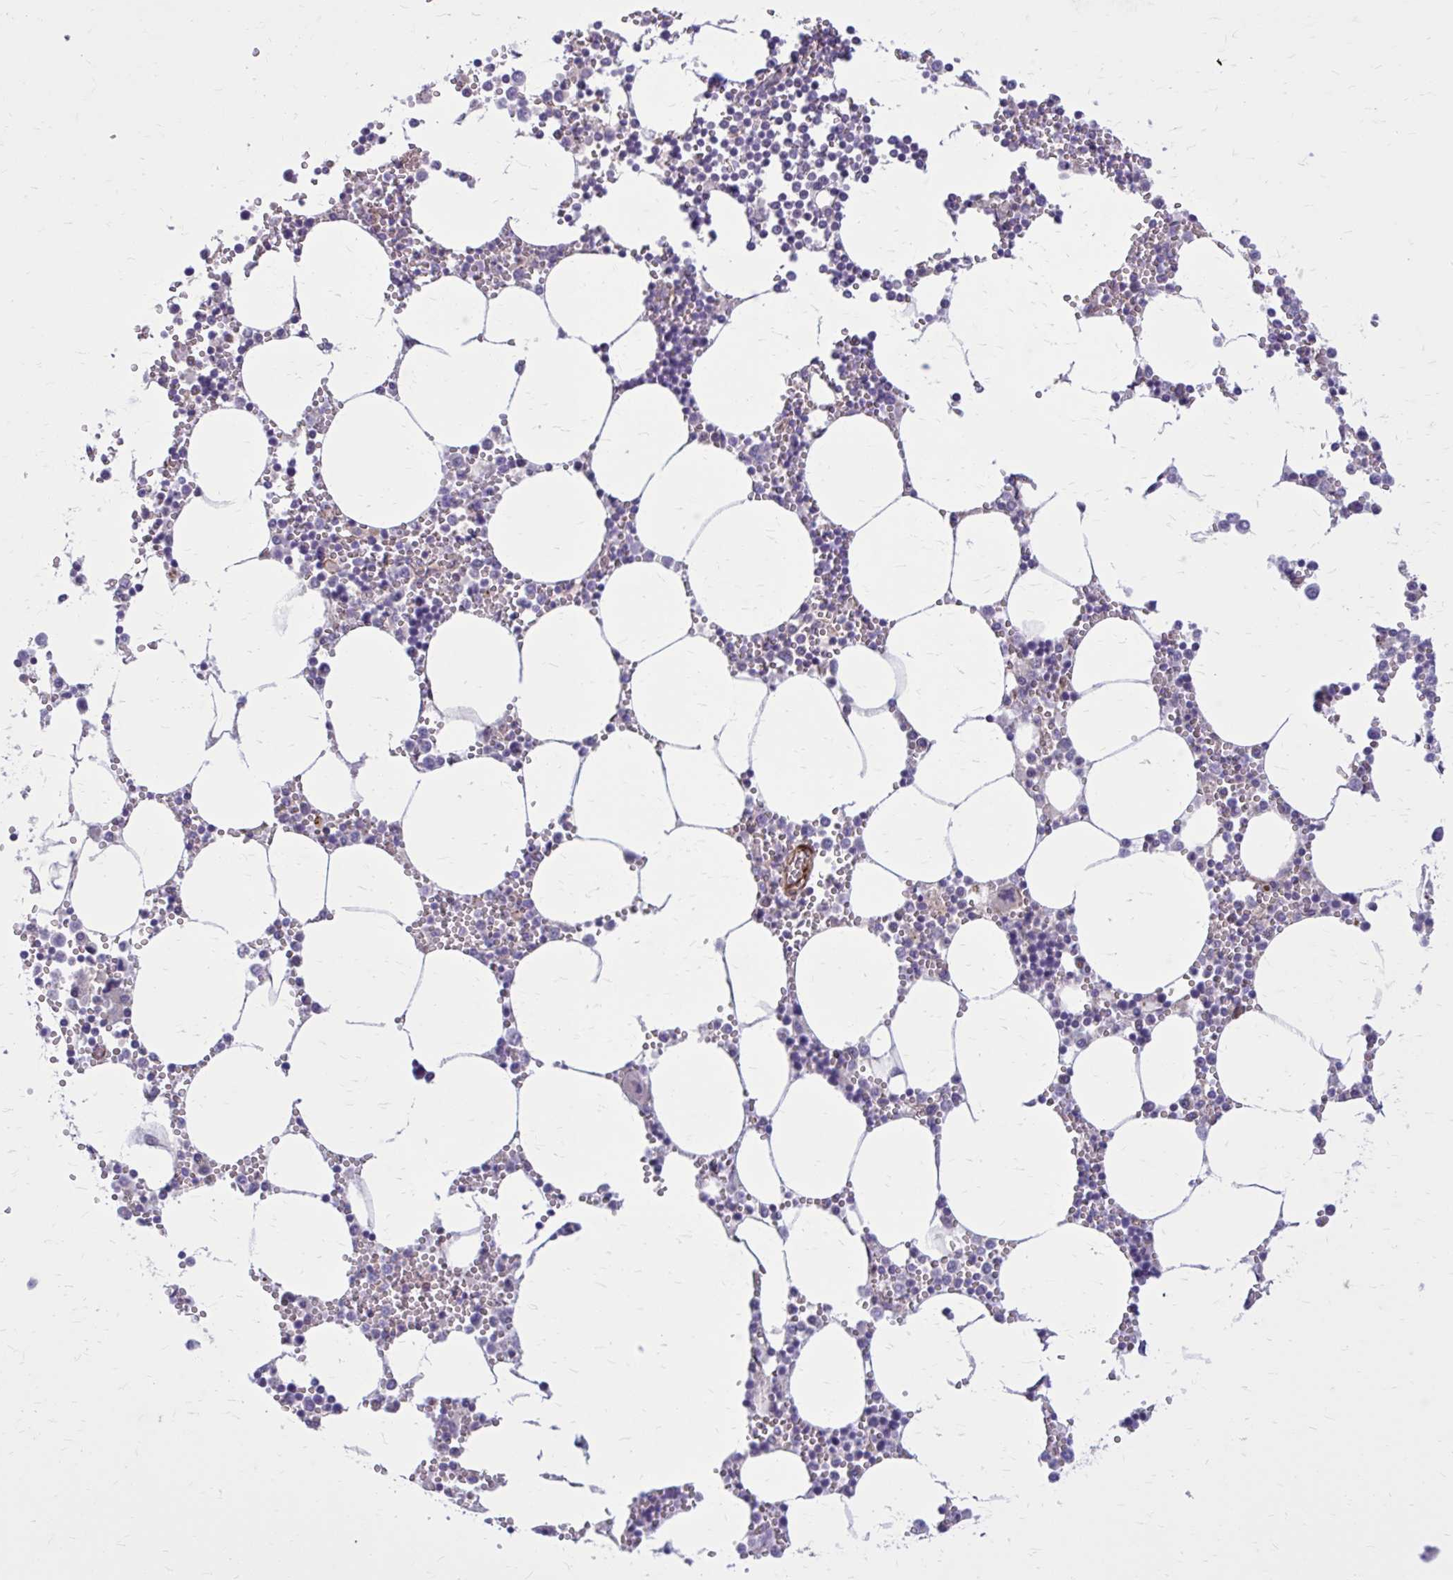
{"staining": {"intensity": "negative", "quantity": "none", "location": "none"}, "tissue": "bone marrow", "cell_type": "Hematopoietic cells", "image_type": "normal", "snomed": [{"axis": "morphology", "description": "Normal tissue, NOS"}, {"axis": "topography", "description": "Bone marrow"}], "caption": "High magnification brightfield microscopy of normal bone marrow stained with DAB (3,3'-diaminobenzidine) (brown) and counterstained with hematoxylin (blue): hematopoietic cells show no significant expression. (Stains: DAB IHC with hematoxylin counter stain, Microscopy: brightfield microscopy at high magnification).", "gene": "FAP", "patient": {"sex": "male", "age": 54}}